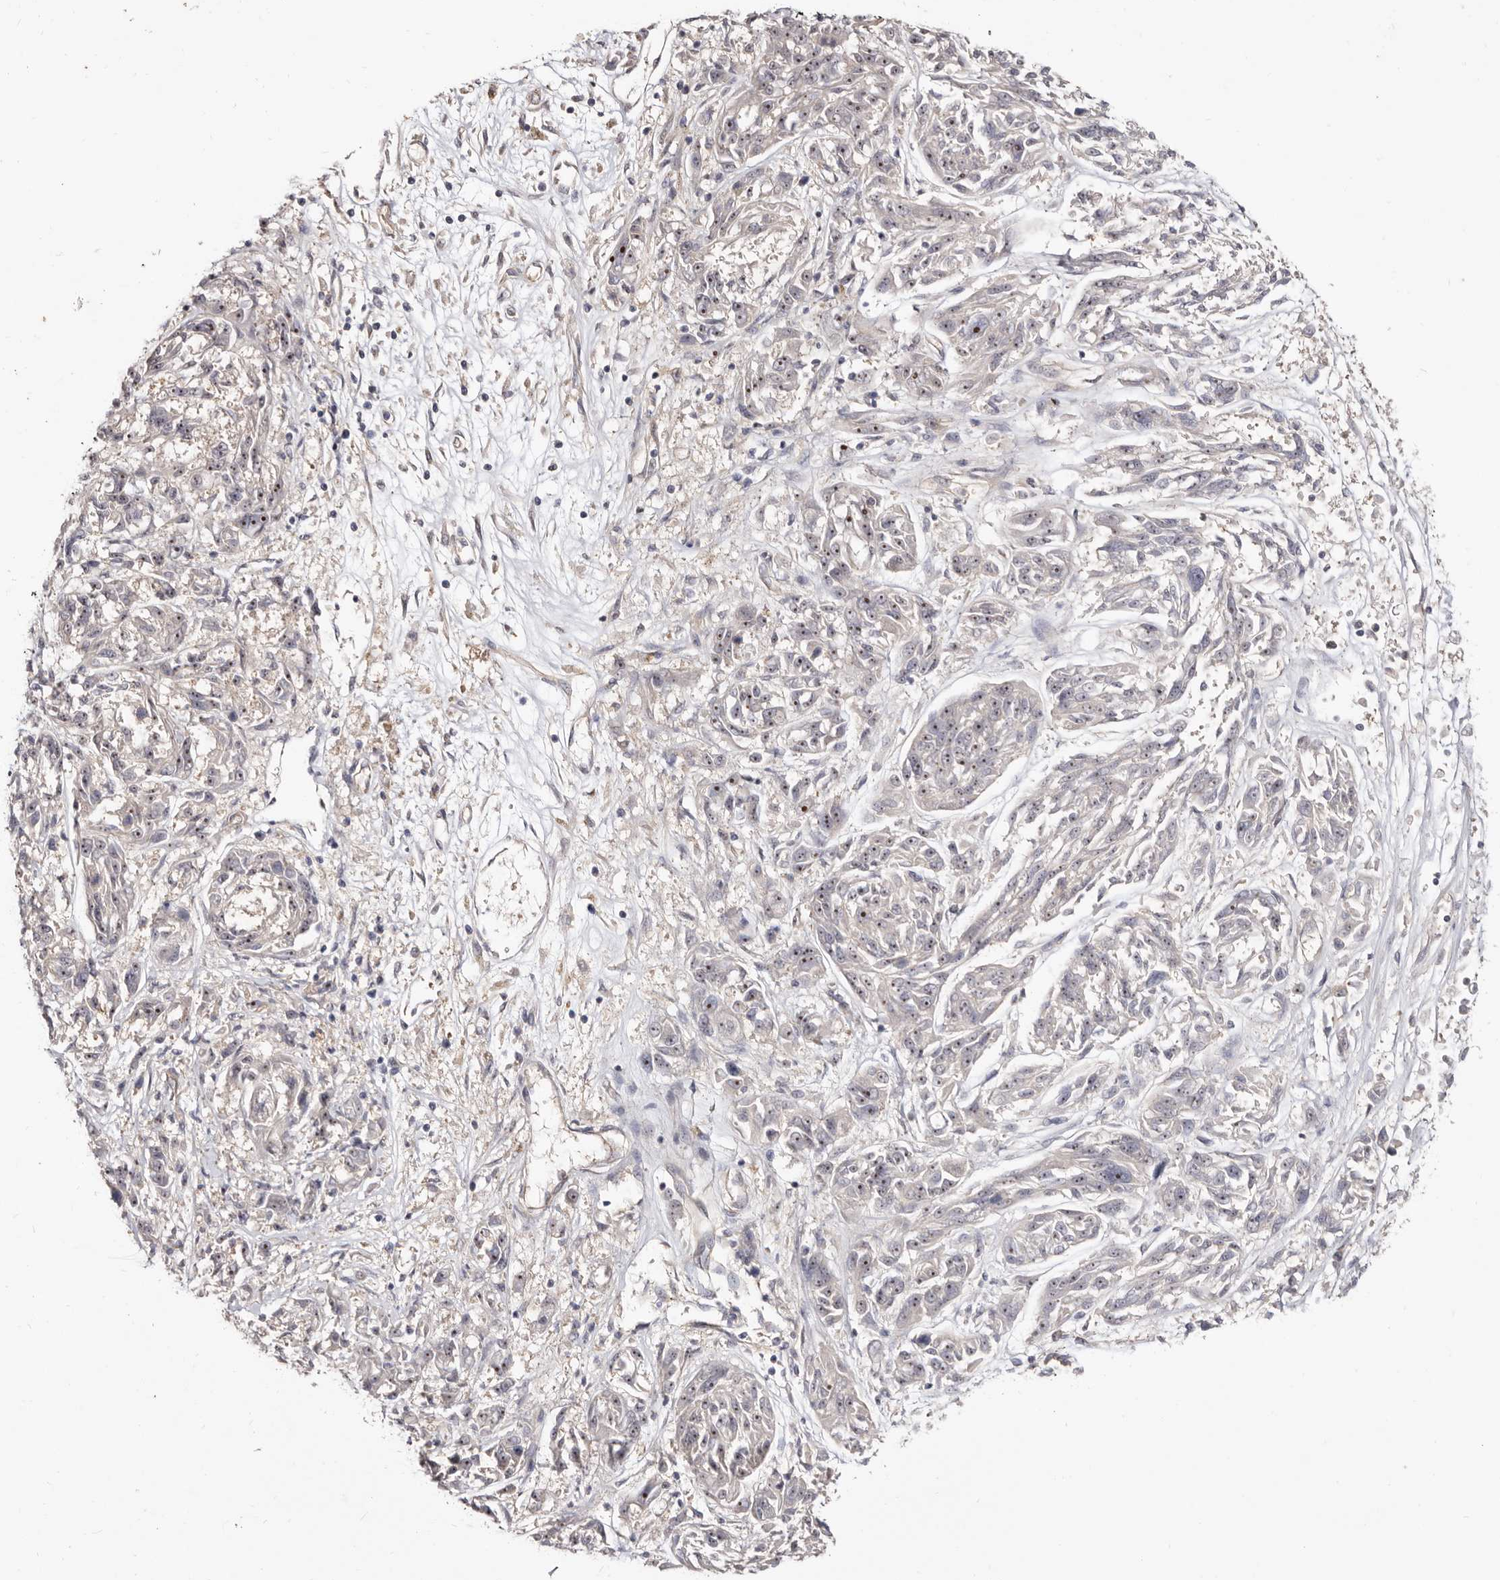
{"staining": {"intensity": "weak", "quantity": "25%-75%", "location": "nuclear"}, "tissue": "melanoma", "cell_type": "Tumor cells", "image_type": "cancer", "snomed": [{"axis": "morphology", "description": "Malignant melanoma, NOS"}, {"axis": "topography", "description": "Skin"}], "caption": "Protein staining displays weak nuclear staining in approximately 25%-75% of tumor cells in malignant melanoma. (brown staining indicates protein expression, while blue staining denotes nuclei).", "gene": "GPATCH4", "patient": {"sex": "male", "age": 53}}